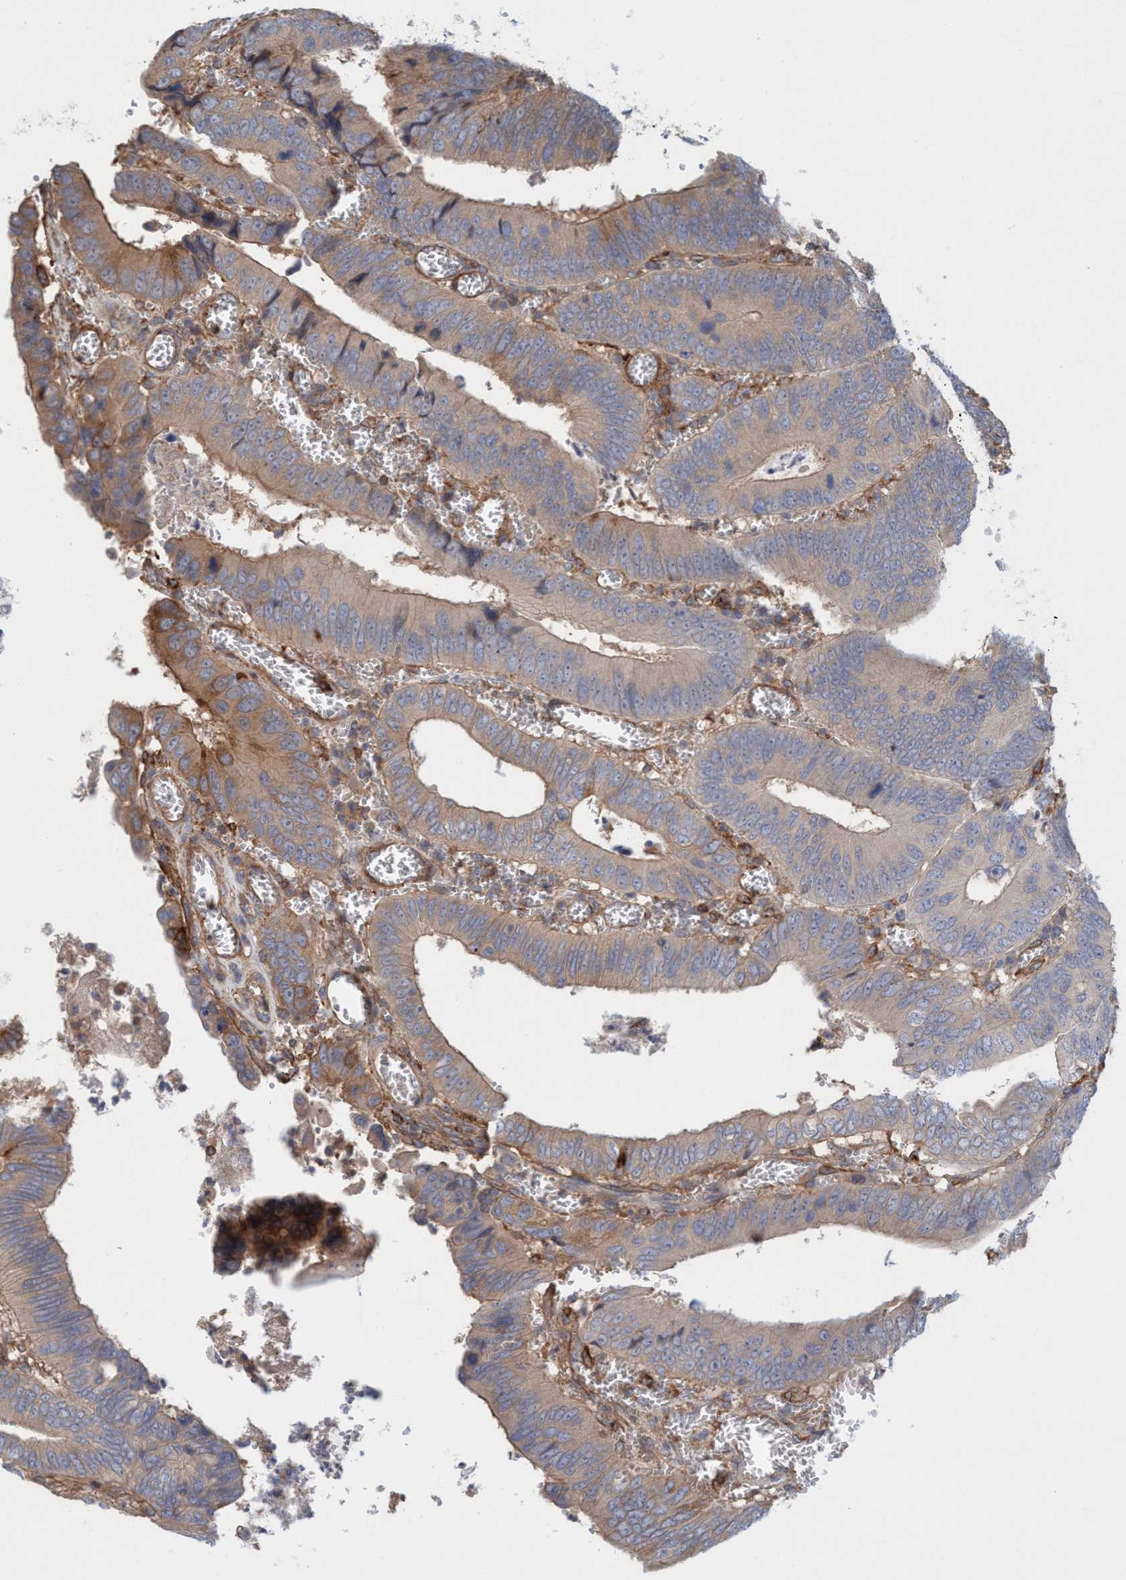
{"staining": {"intensity": "weak", "quantity": "25%-75%", "location": "cytoplasmic/membranous"}, "tissue": "colorectal cancer", "cell_type": "Tumor cells", "image_type": "cancer", "snomed": [{"axis": "morphology", "description": "Inflammation, NOS"}, {"axis": "morphology", "description": "Adenocarcinoma, NOS"}, {"axis": "topography", "description": "Colon"}], "caption": "Weak cytoplasmic/membranous expression is seen in approximately 25%-75% of tumor cells in colorectal cancer. (Stains: DAB (3,3'-diaminobenzidine) in brown, nuclei in blue, Microscopy: brightfield microscopy at high magnification).", "gene": "SPECC1", "patient": {"sex": "male", "age": 72}}